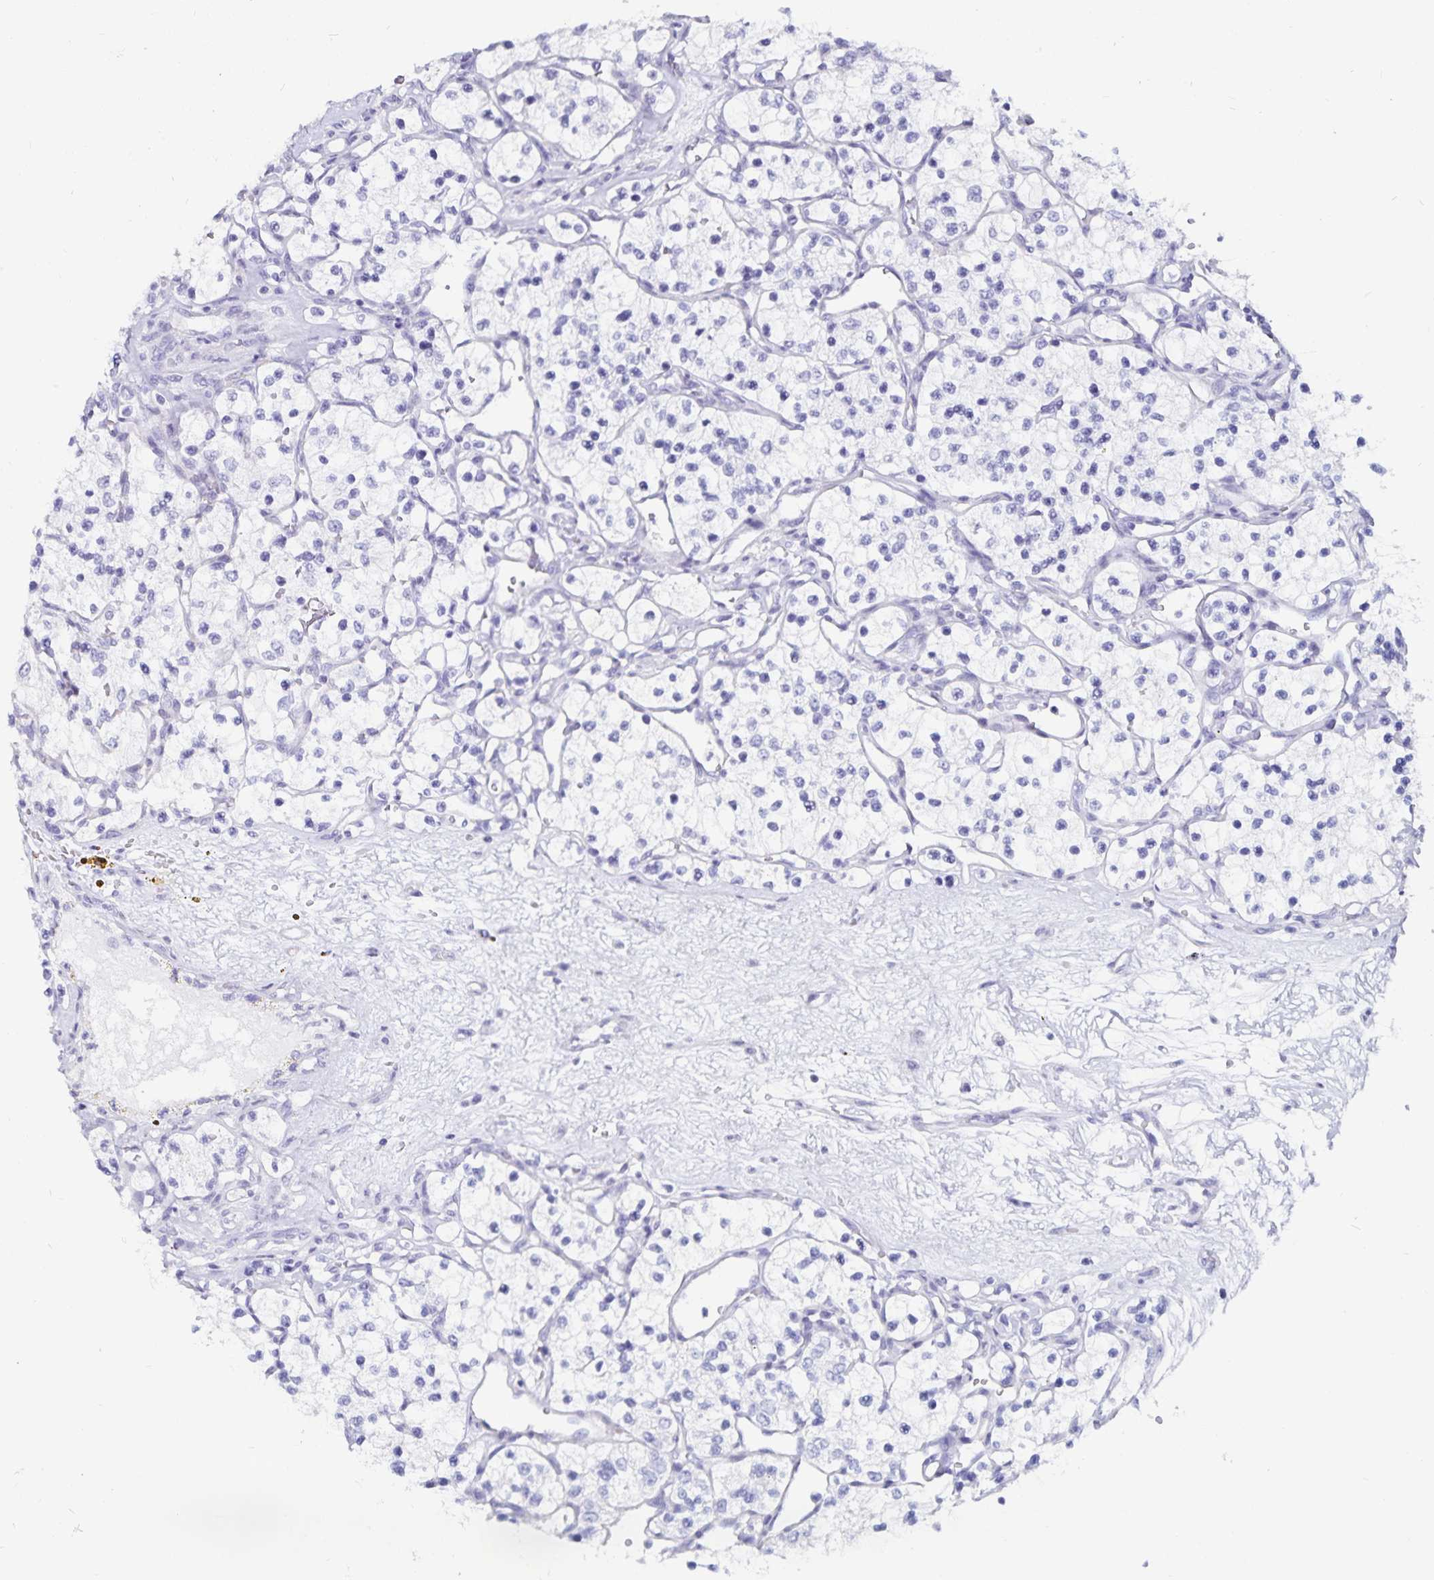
{"staining": {"intensity": "negative", "quantity": "none", "location": "none"}, "tissue": "renal cancer", "cell_type": "Tumor cells", "image_type": "cancer", "snomed": [{"axis": "morphology", "description": "Adenocarcinoma, NOS"}, {"axis": "topography", "description": "Kidney"}], "caption": "Renal adenocarcinoma was stained to show a protein in brown. There is no significant staining in tumor cells.", "gene": "GPR137", "patient": {"sex": "female", "age": 69}}